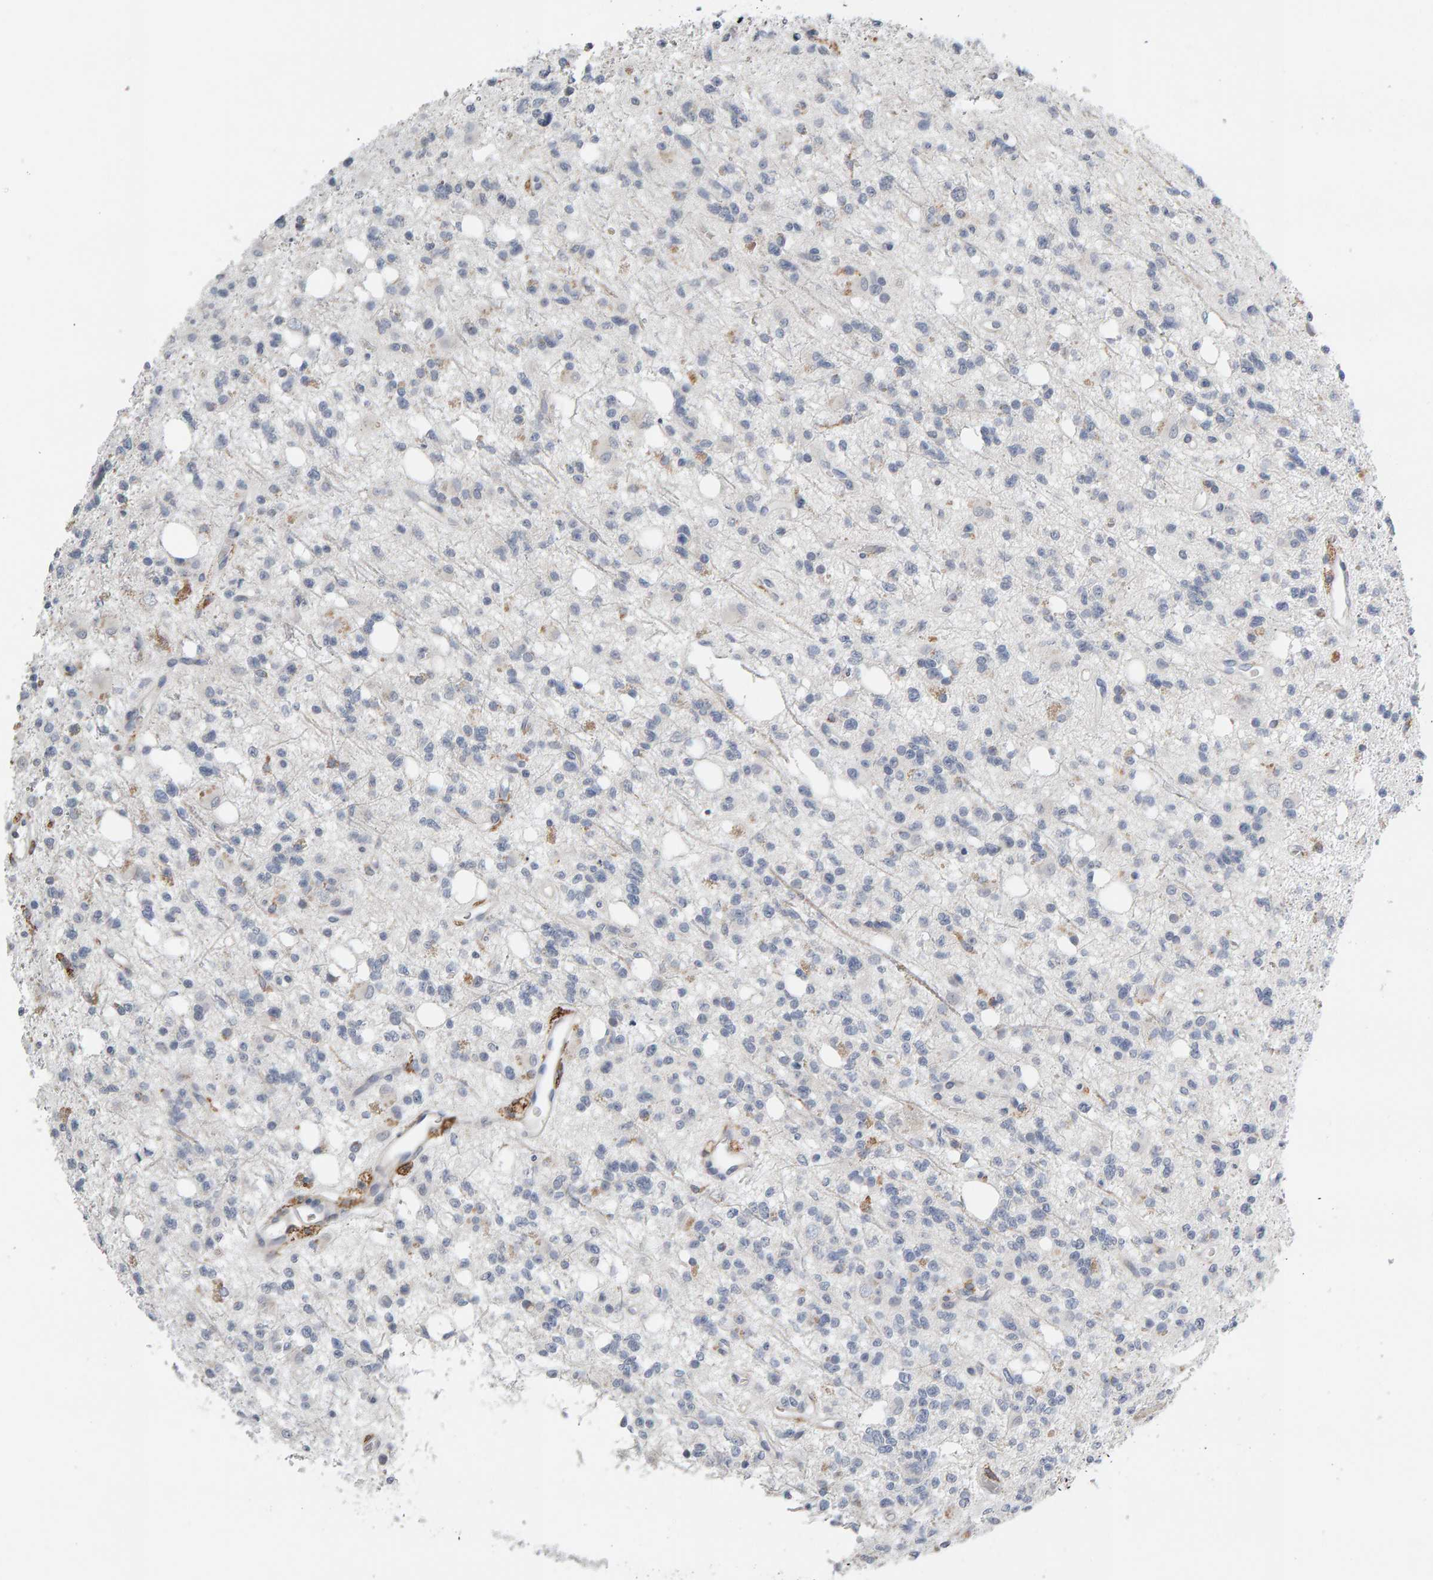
{"staining": {"intensity": "negative", "quantity": "none", "location": "none"}, "tissue": "glioma", "cell_type": "Tumor cells", "image_type": "cancer", "snomed": [{"axis": "morphology", "description": "Glioma, malignant, High grade"}, {"axis": "topography", "description": "Brain"}], "caption": "Tumor cells show no significant expression in malignant glioma (high-grade).", "gene": "ENGASE", "patient": {"sex": "female", "age": 62}}